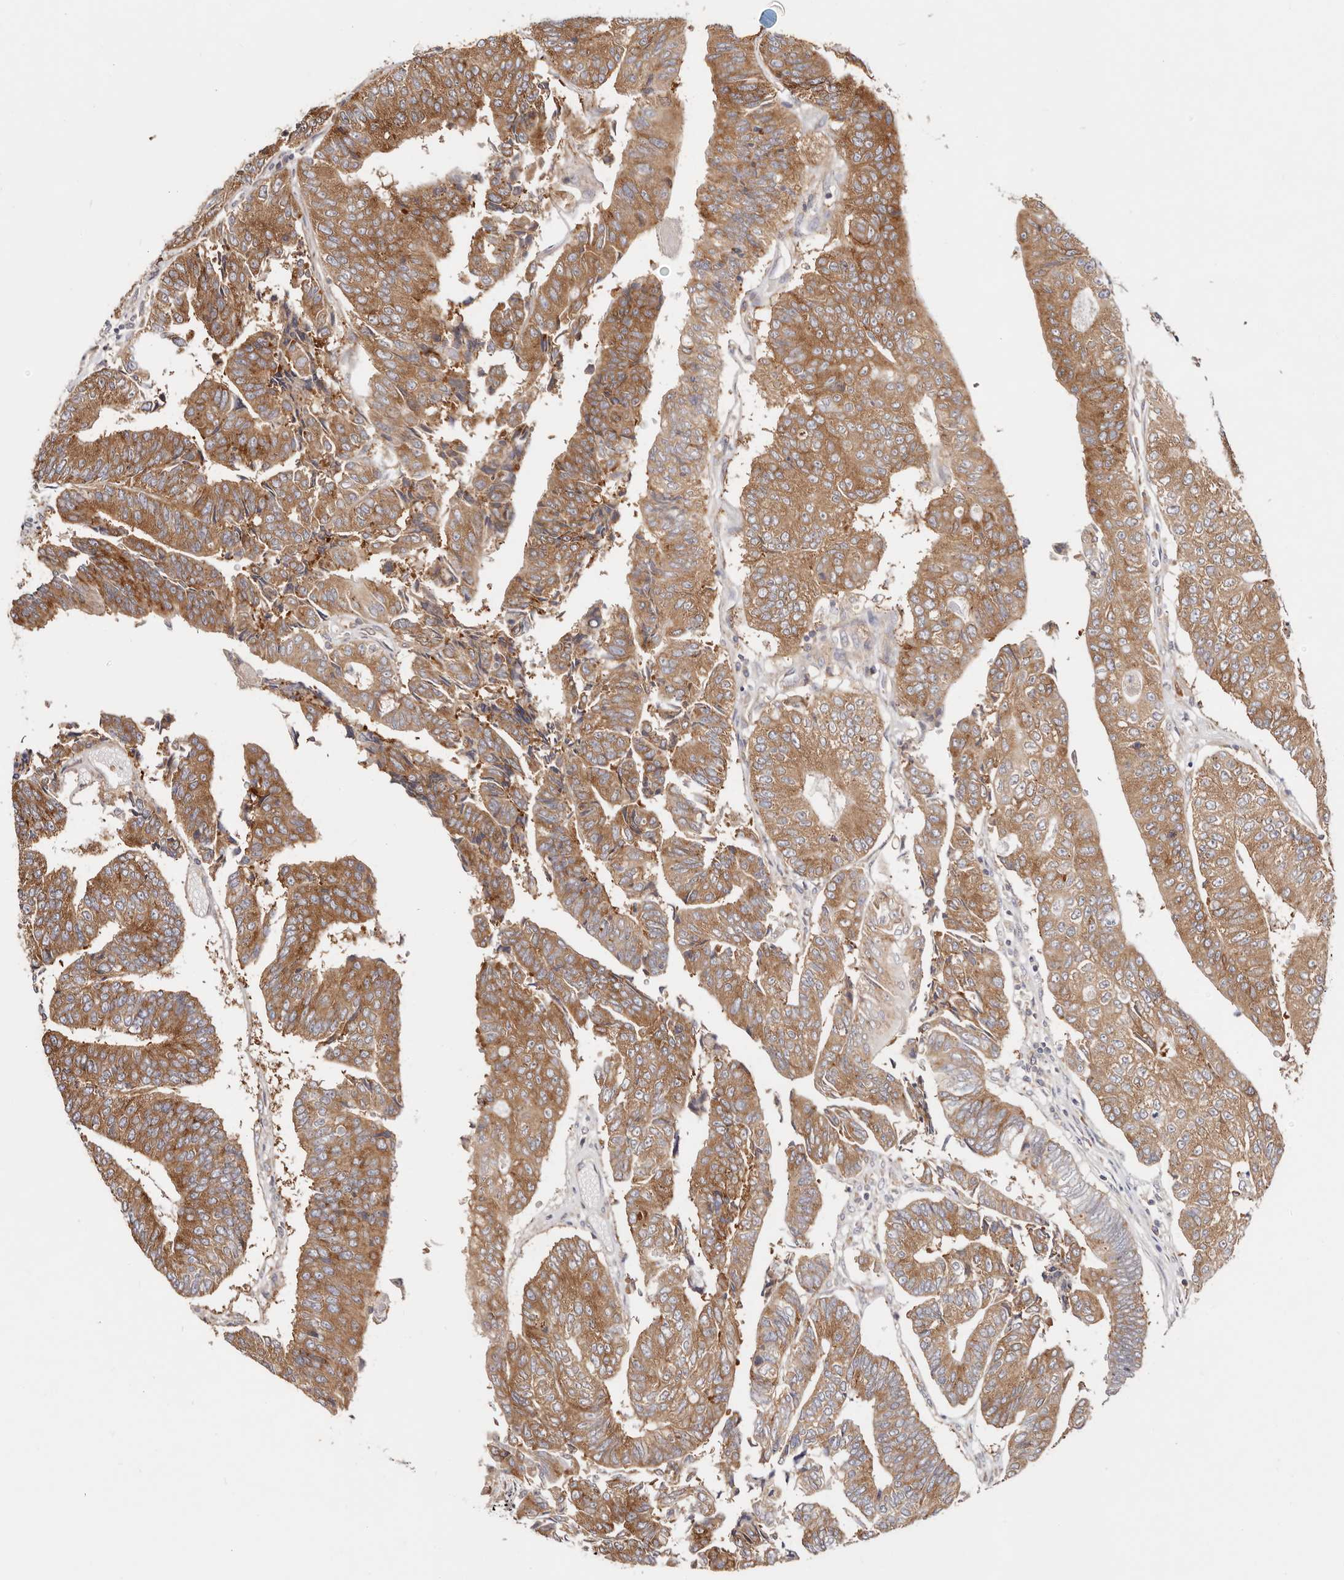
{"staining": {"intensity": "moderate", "quantity": ">75%", "location": "cytoplasmic/membranous"}, "tissue": "colorectal cancer", "cell_type": "Tumor cells", "image_type": "cancer", "snomed": [{"axis": "morphology", "description": "Adenocarcinoma, NOS"}, {"axis": "topography", "description": "Colon"}], "caption": "The immunohistochemical stain shows moderate cytoplasmic/membranous positivity in tumor cells of colorectal cancer (adenocarcinoma) tissue.", "gene": "GNA13", "patient": {"sex": "female", "age": 67}}